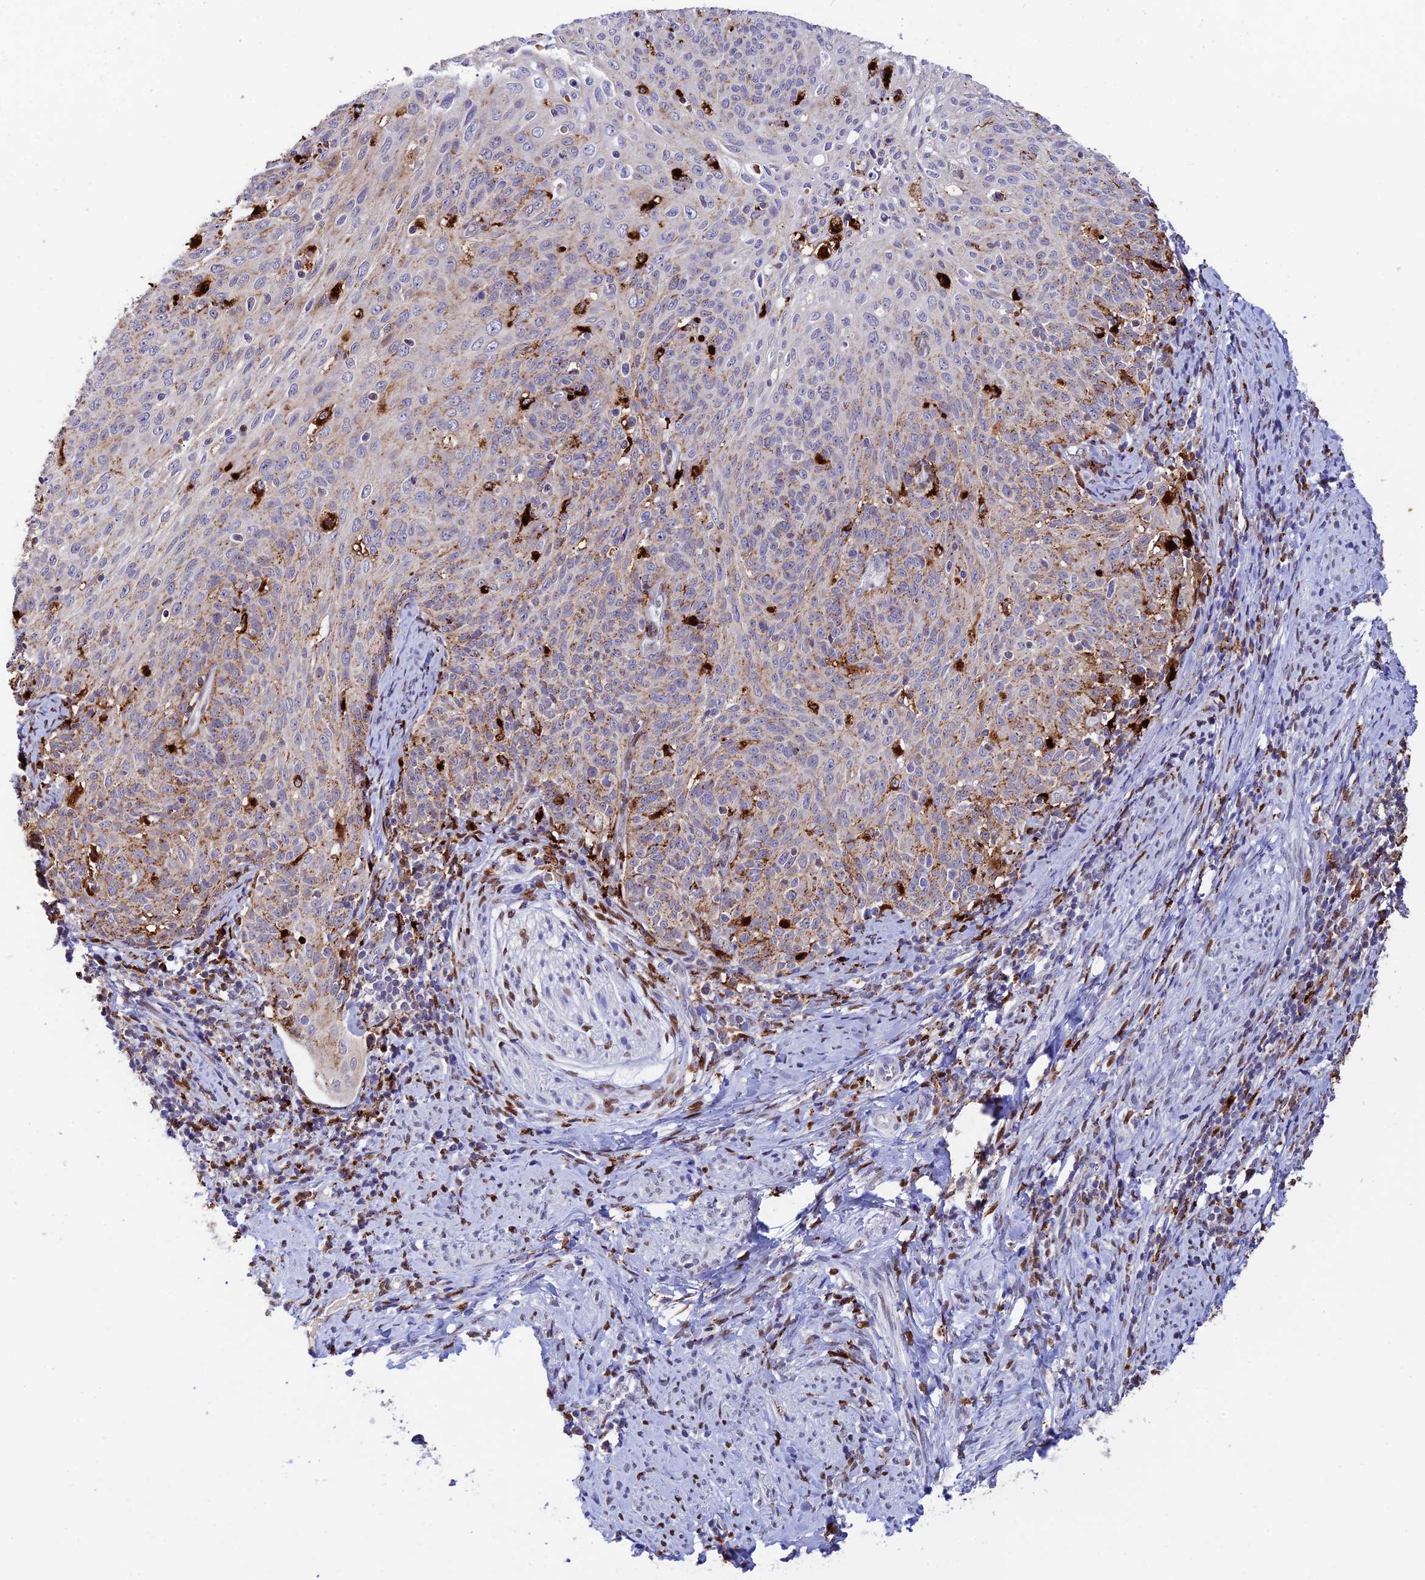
{"staining": {"intensity": "moderate", "quantity": "<25%", "location": "cytoplasmic/membranous"}, "tissue": "cervical cancer", "cell_type": "Tumor cells", "image_type": "cancer", "snomed": [{"axis": "morphology", "description": "Squamous cell carcinoma, NOS"}, {"axis": "topography", "description": "Cervix"}], "caption": "Brown immunohistochemical staining in human squamous cell carcinoma (cervical) displays moderate cytoplasmic/membranous expression in approximately <25% of tumor cells.", "gene": "HIC1", "patient": {"sex": "female", "age": 70}}